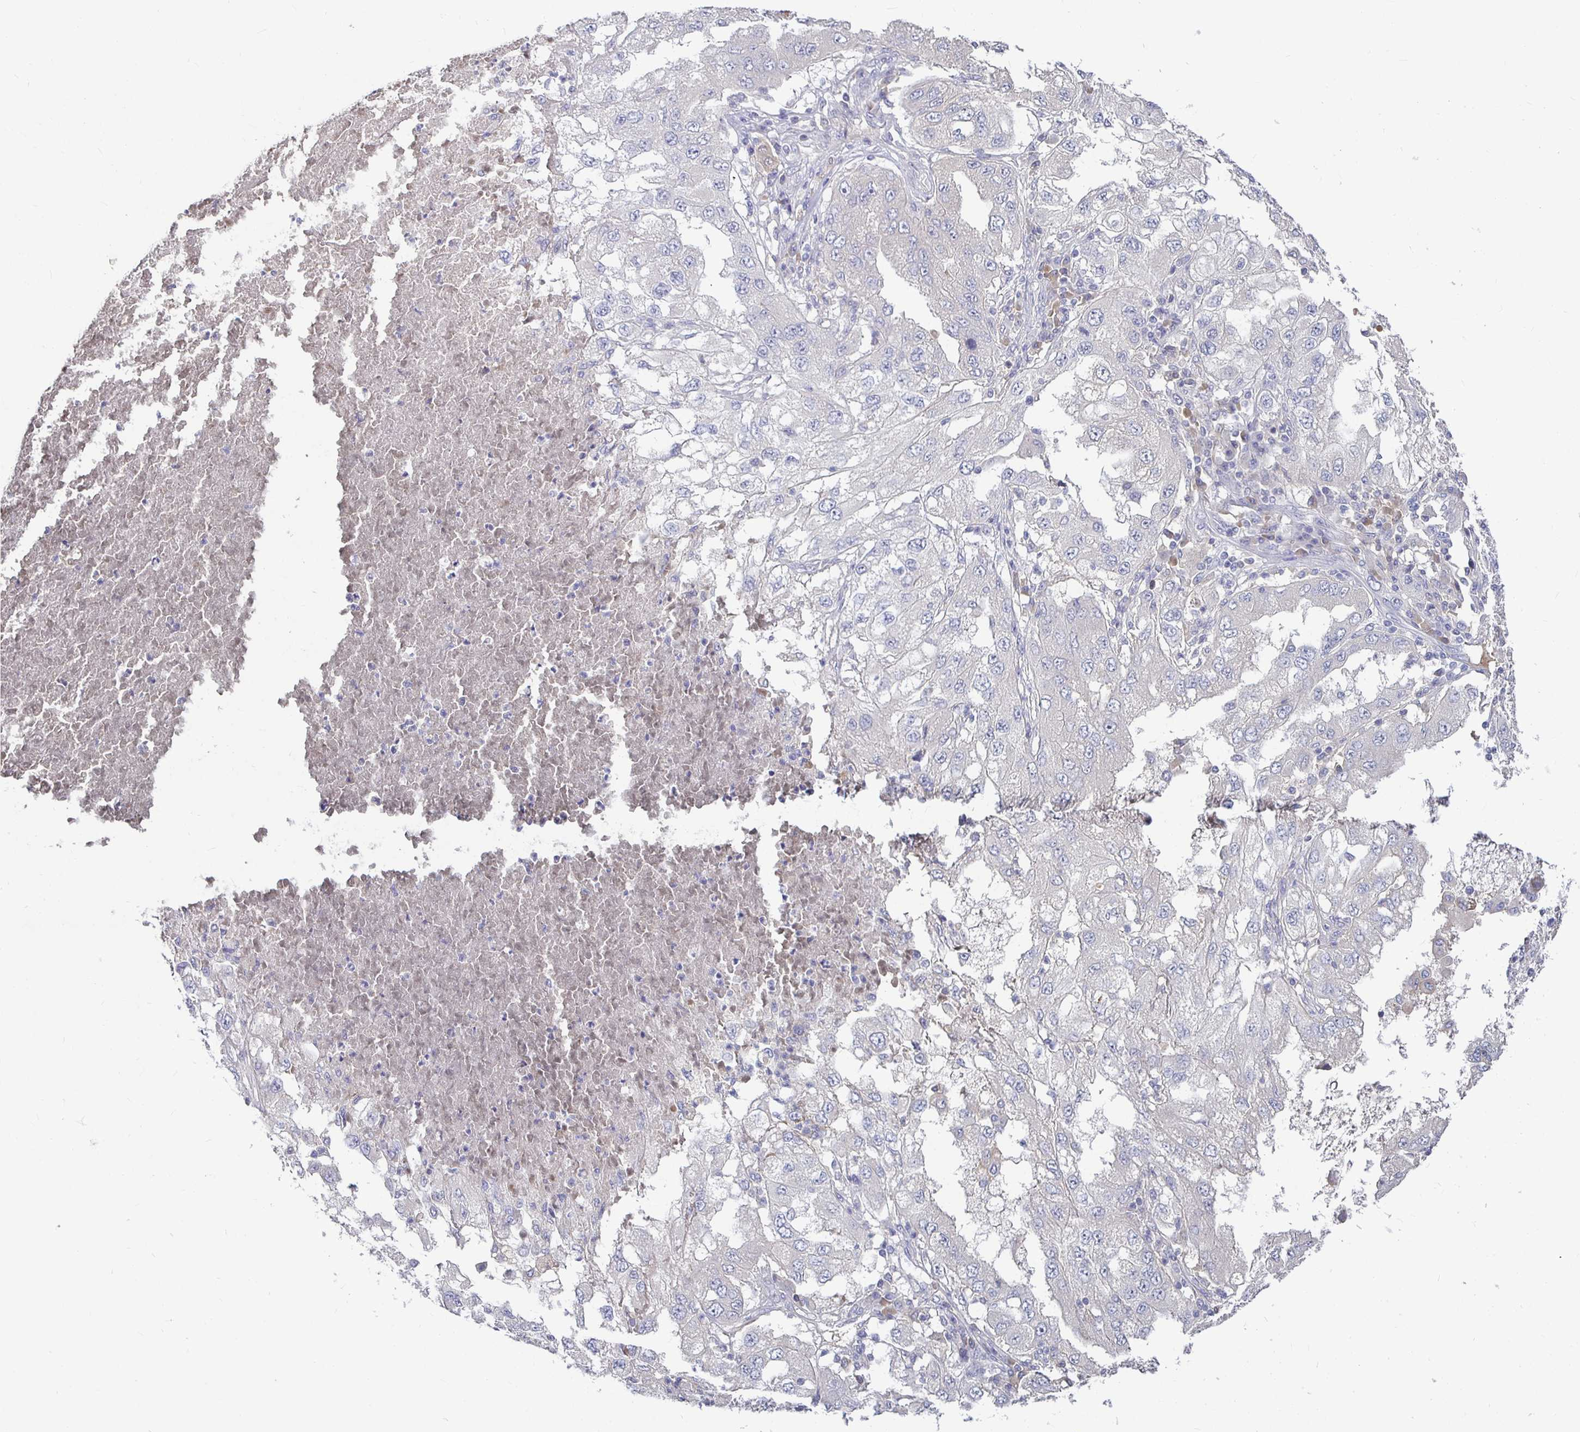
{"staining": {"intensity": "negative", "quantity": "none", "location": "none"}, "tissue": "lung cancer", "cell_type": "Tumor cells", "image_type": "cancer", "snomed": [{"axis": "morphology", "description": "Adenocarcinoma, NOS"}, {"axis": "morphology", "description": "Adenocarcinoma primary or metastatic"}, {"axis": "topography", "description": "Lung"}], "caption": "High power microscopy micrograph of an immunohistochemistry histopathology image of lung cancer, revealing no significant positivity in tumor cells.", "gene": "RNF144B", "patient": {"sex": "male", "age": 74}}